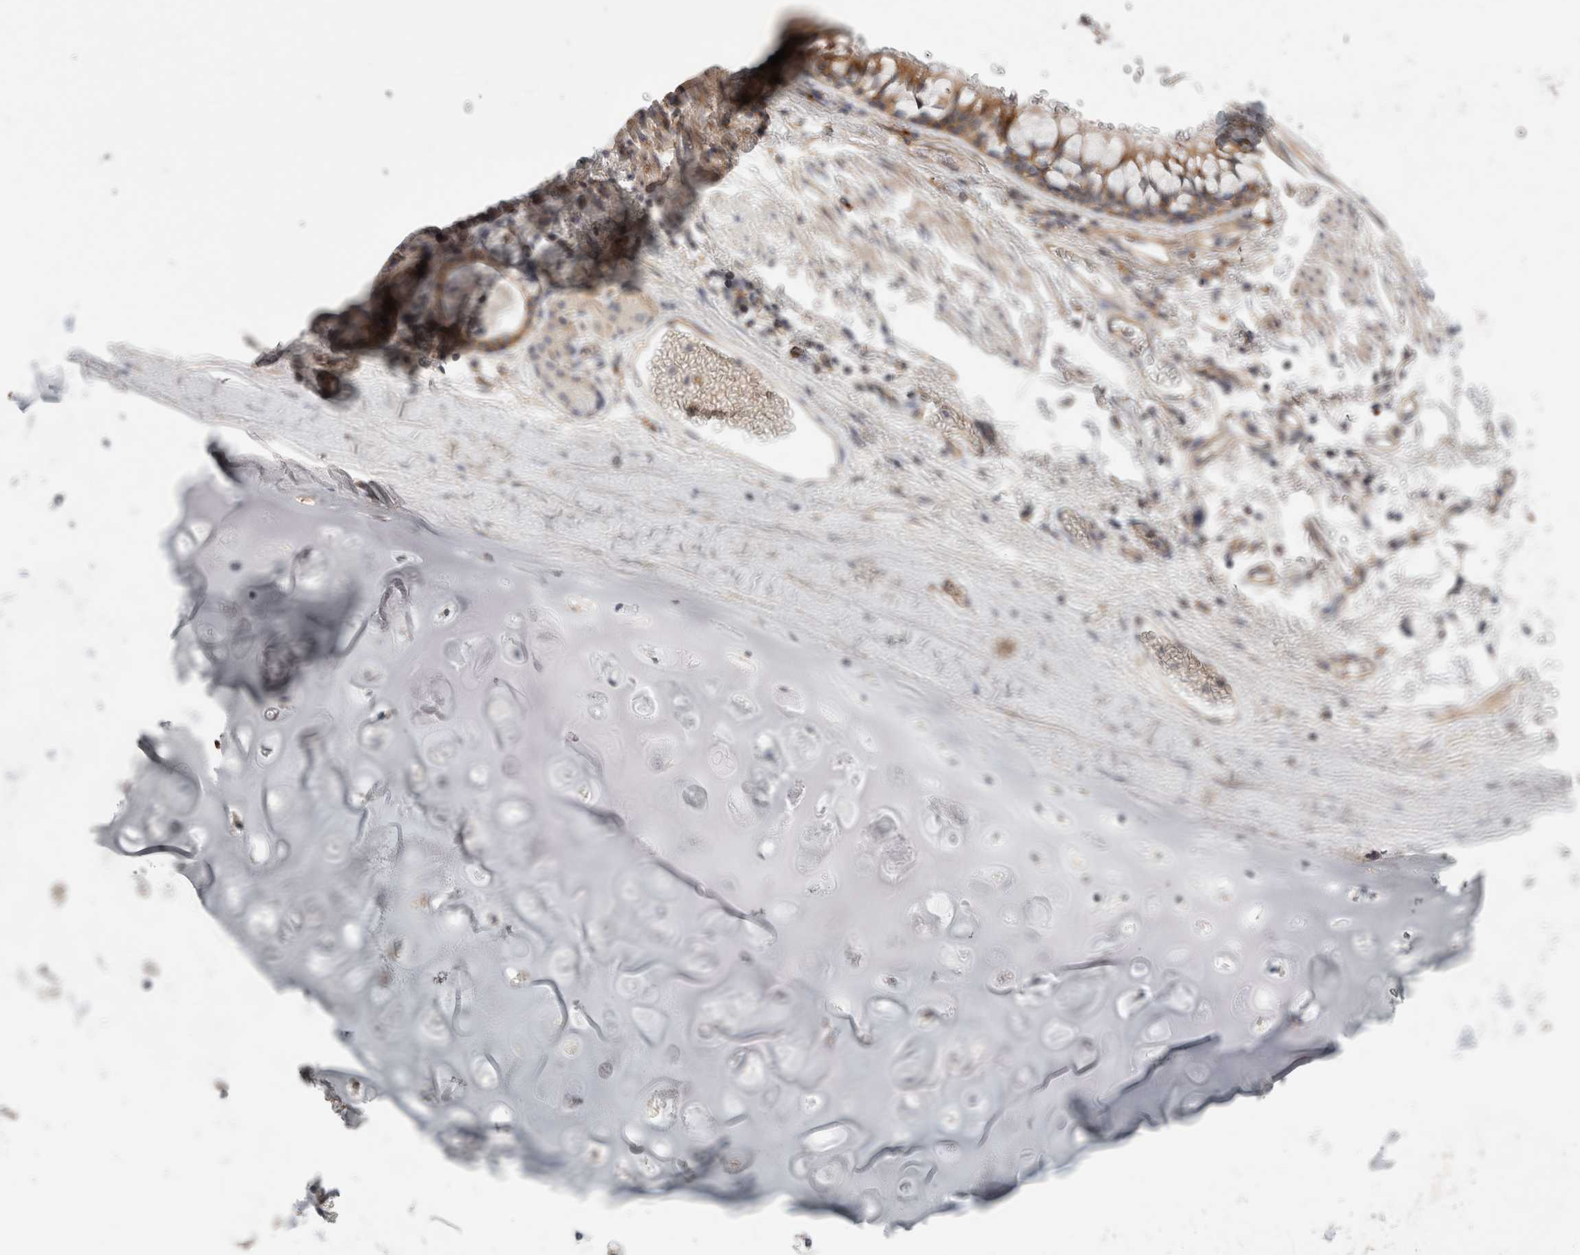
{"staining": {"intensity": "negative", "quantity": "none", "location": "none"}, "tissue": "adipose tissue", "cell_type": "Adipocytes", "image_type": "normal", "snomed": [{"axis": "morphology", "description": "Normal tissue, NOS"}, {"axis": "topography", "description": "Cartilage tissue"}, {"axis": "topography", "description": "Bronchus"}], "caption": "DAB immunohistochemical staining of normal adipose tissue demonstrates no significant staining in adipocytes. The staining is performed using DAB brown chromogen with nuclei counter-stained in using hematoxylin.", "gene": "RASAL2", "patient": {"sex": "female", "age": 73}}